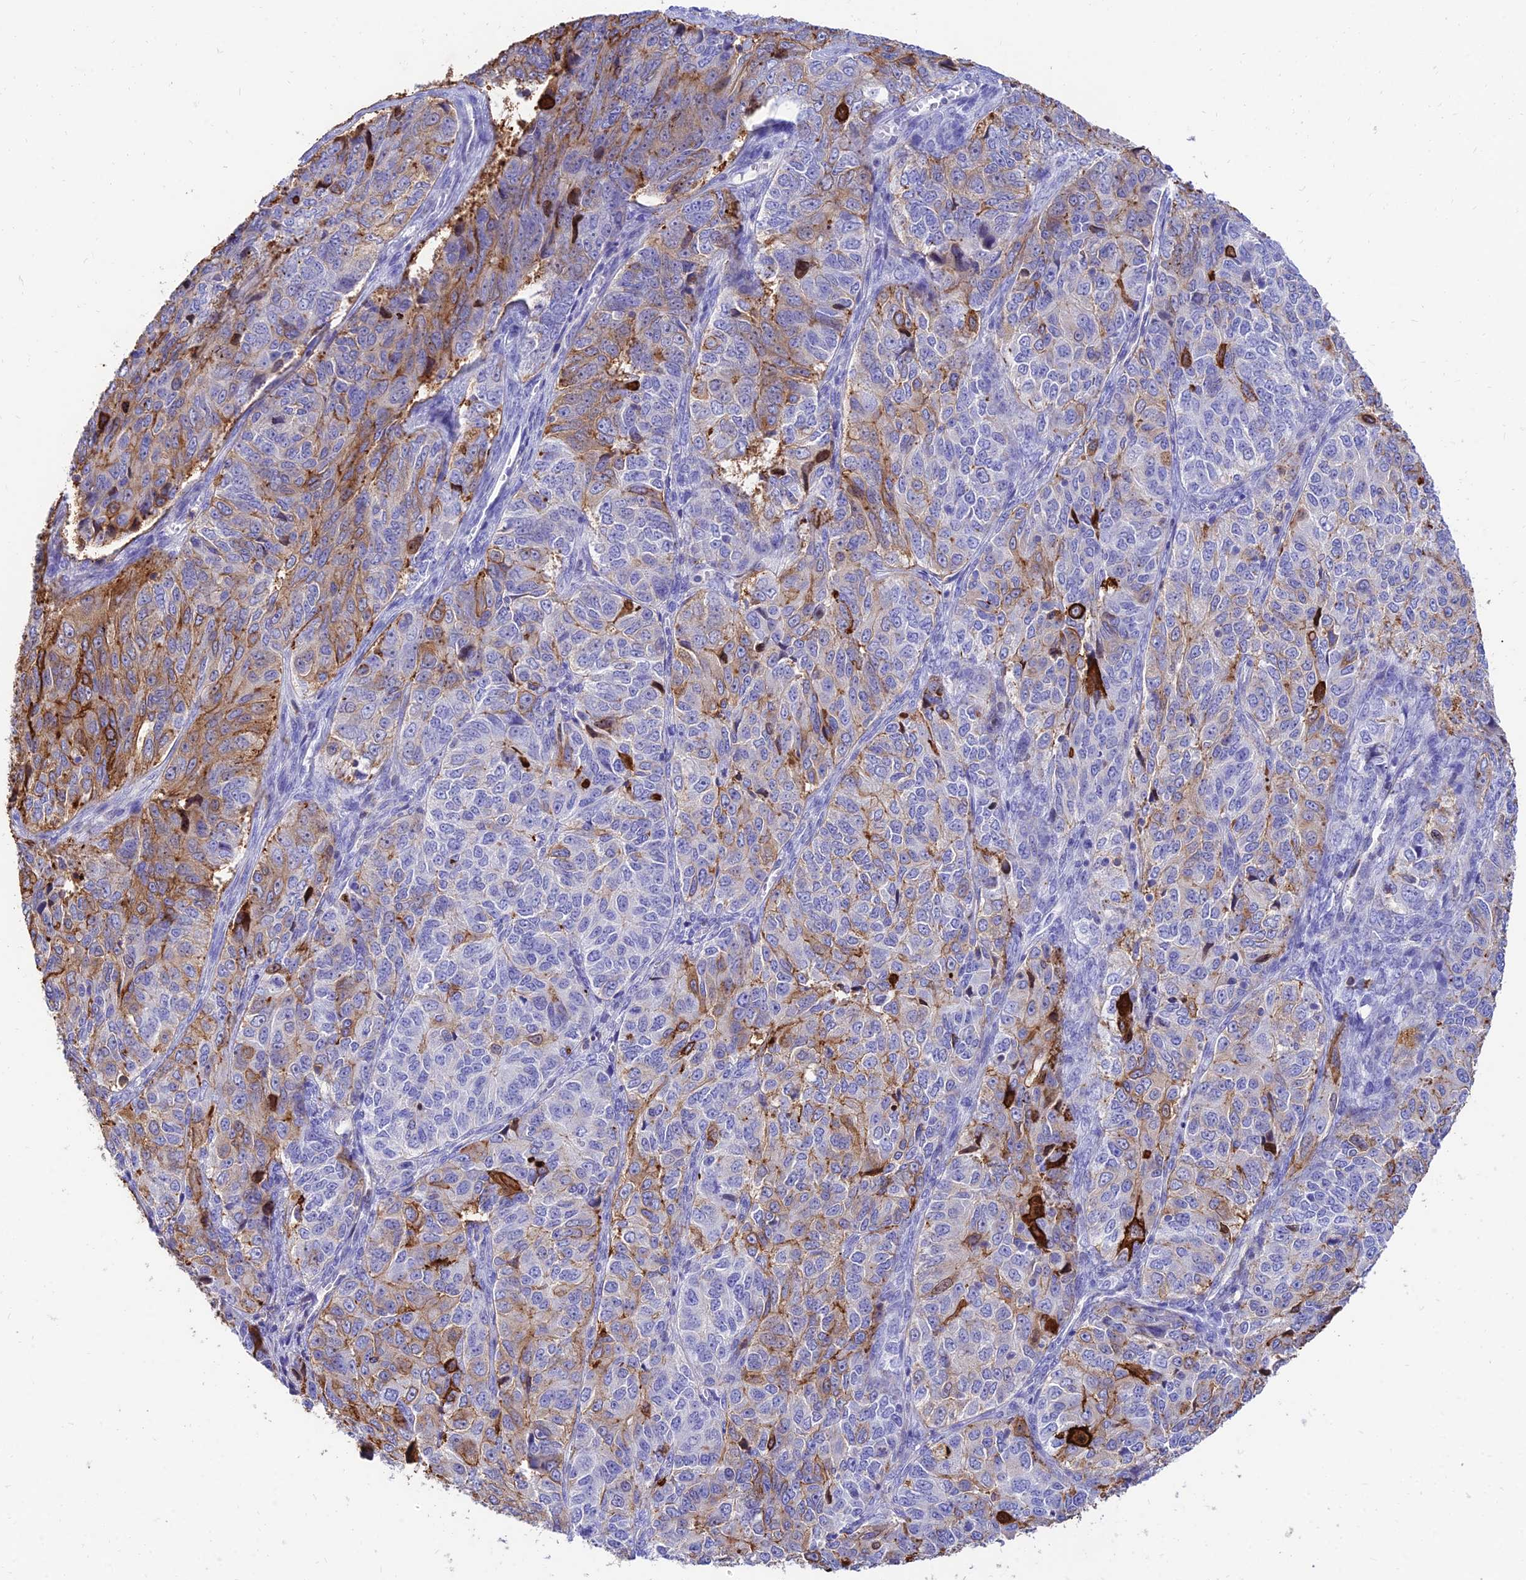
{"staining": {"intensity": "moderate", "quantity": "25%-75%", "location": "cytoplasmic/membranous"}, "tissue": "ovarian cancer", "cell_type": "Tumor cells", "image_type": "cancer", "snomed": [{"axis": "morphology", "description": "Carcinoma, endometroid"}, {"axis": "topography", "description": "Ovary"}], "caption": "Immunohistochemistry of human ovarian cancer (endometroid carcinoma) reveals medium levels of moderate cytoplasmic/membranous positivity in about 25%-75% of tumor cells.", "gene": "SREK1IP1", "patient": {"sex": "female", "age": 51}}